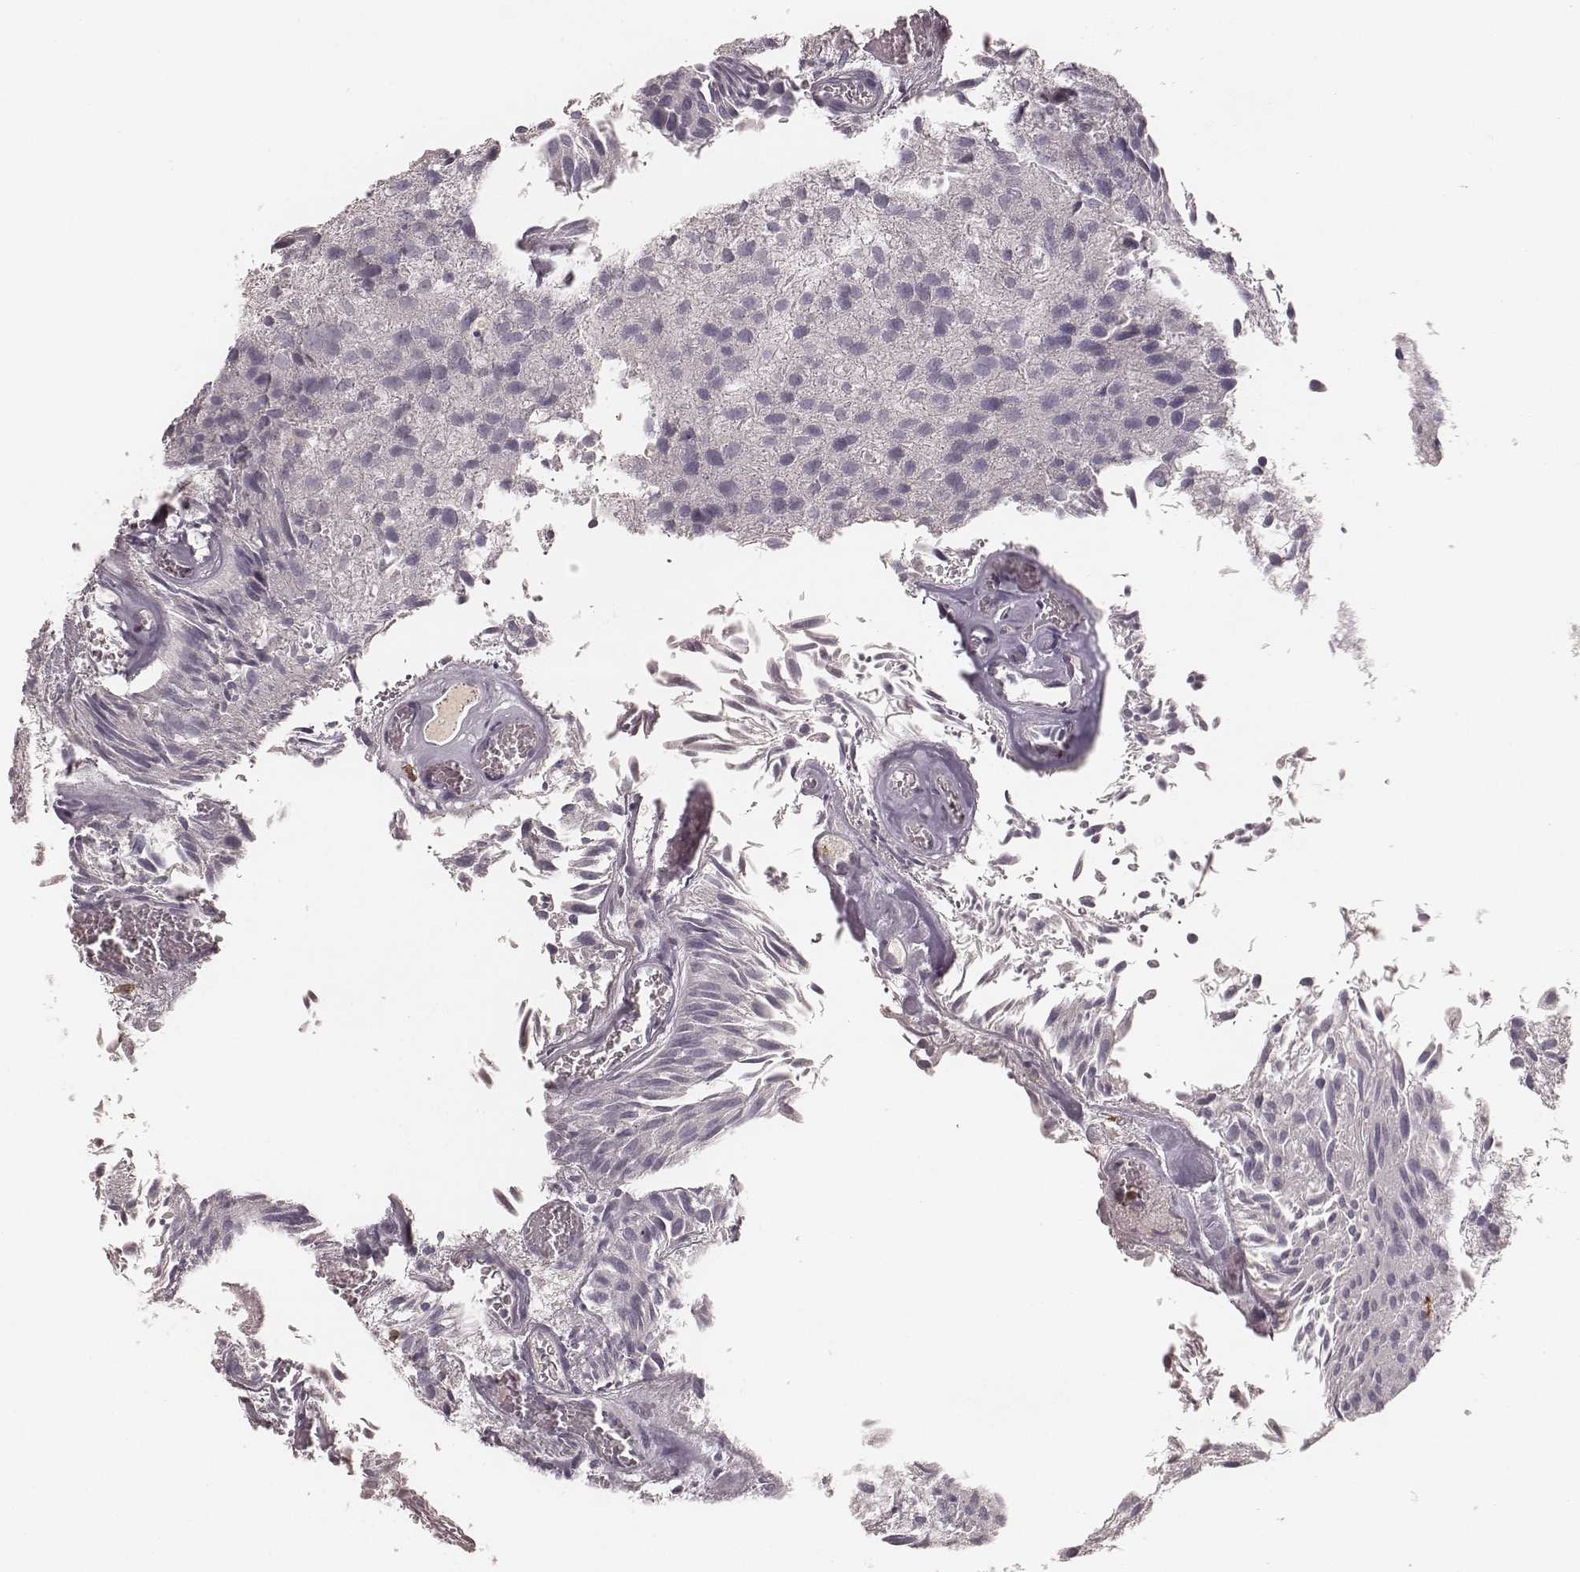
{"staining": {"intensity": "negative", "quantity": "none", "location": "none"}, "tissue": "urothelial cancer", "cell_type": "Tumor cells", "image_type": "cancer", "snomed": [{"axis": "morphology", "description": "Urothelial carcinoma, Low grade"}, {"axis": "topography", "description": "Urinary bladder"}], "caption": "This is a histopathology image of IHC staining of urothelial cancer, which shows no expression in tumor cells.", "gene": "CD8A", "patient": {"sex": "female", "age": 87}}